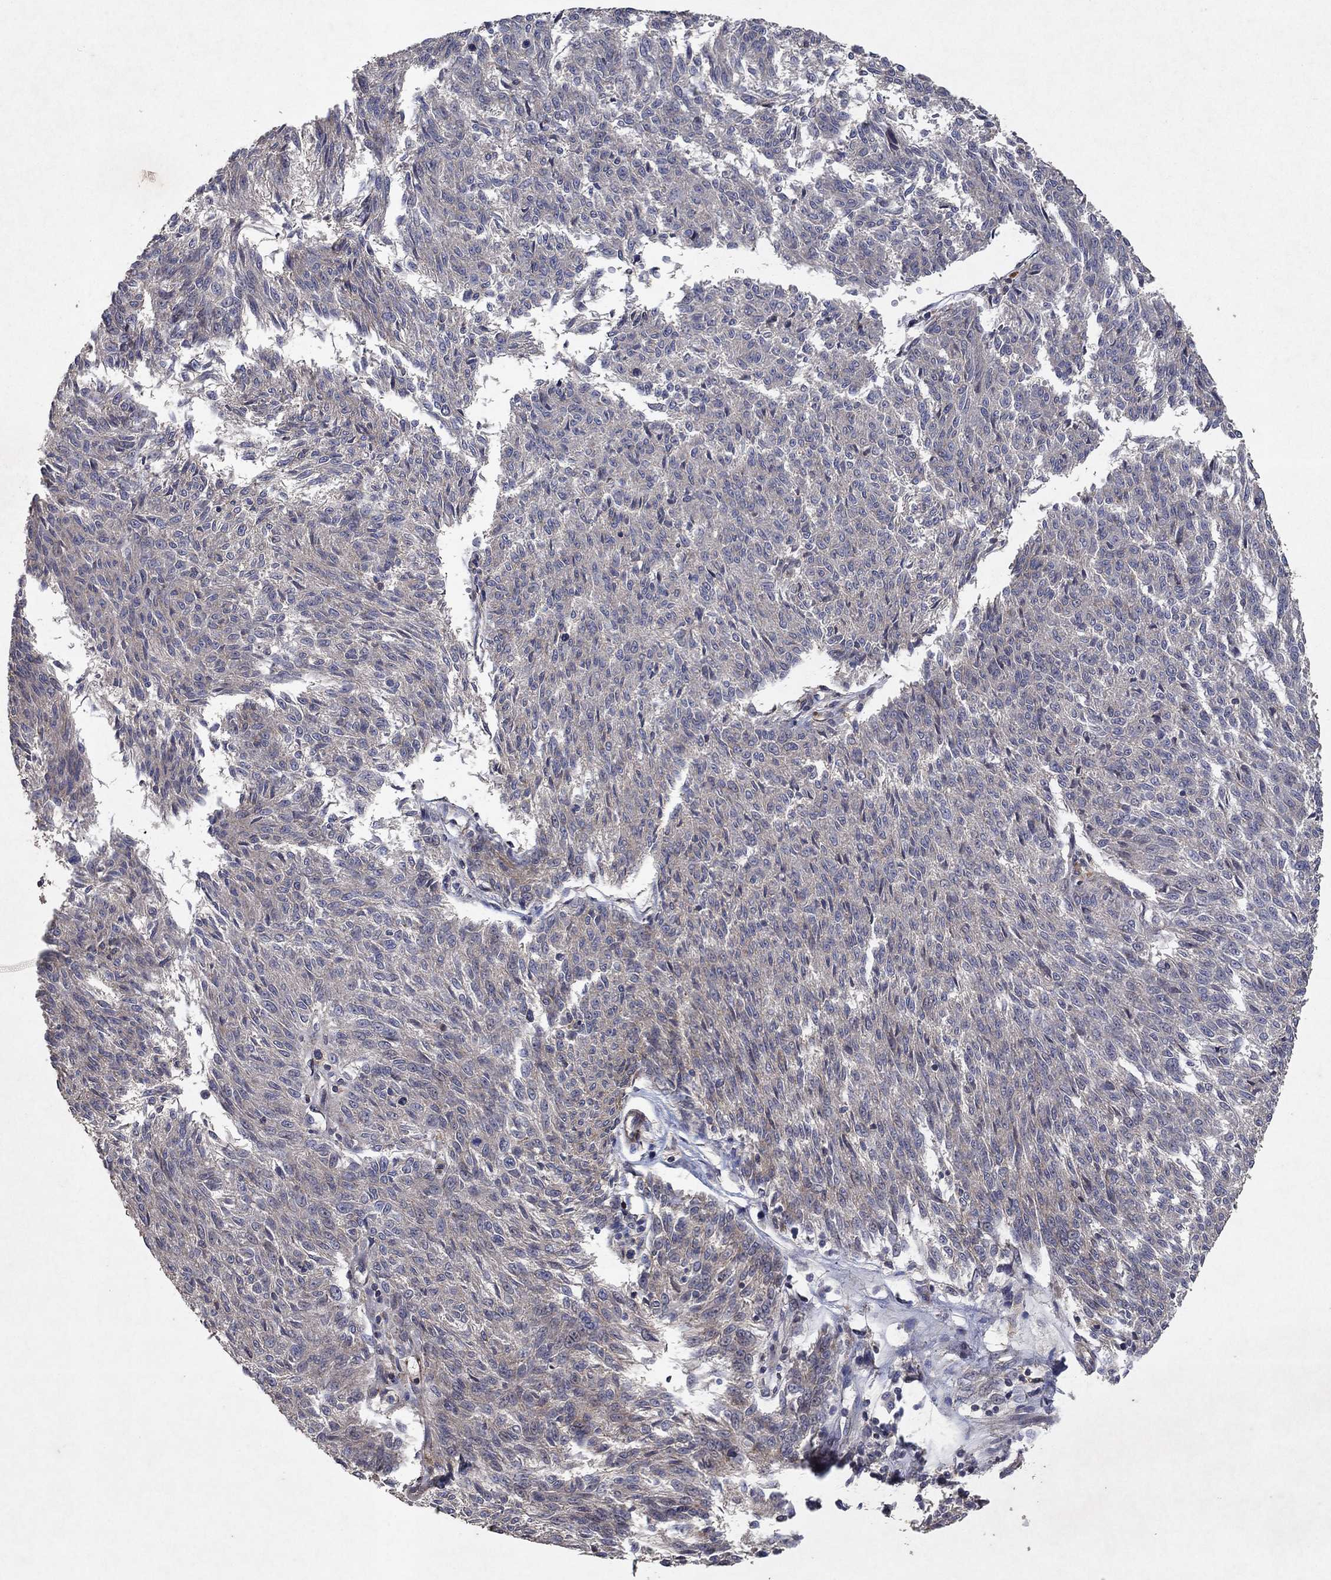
{"staining": {"intensity": "negative", "quantity": "none", "location": "none"}, "tissue": "melanoma", "cell_type": "Tumor cells", "image_type": "cancer", "snomed": [{"axis": "morphology", "description": "Malignant melanoma, NOS"}, {"axis": "topography", "description": "Skin"}], "caption": "Immunohistochemical staining of malignant melanoma exhibits no significant positivity in tumor cells.", "gene": "FRG1", "patient": {"sex": "female", "age": 72}}